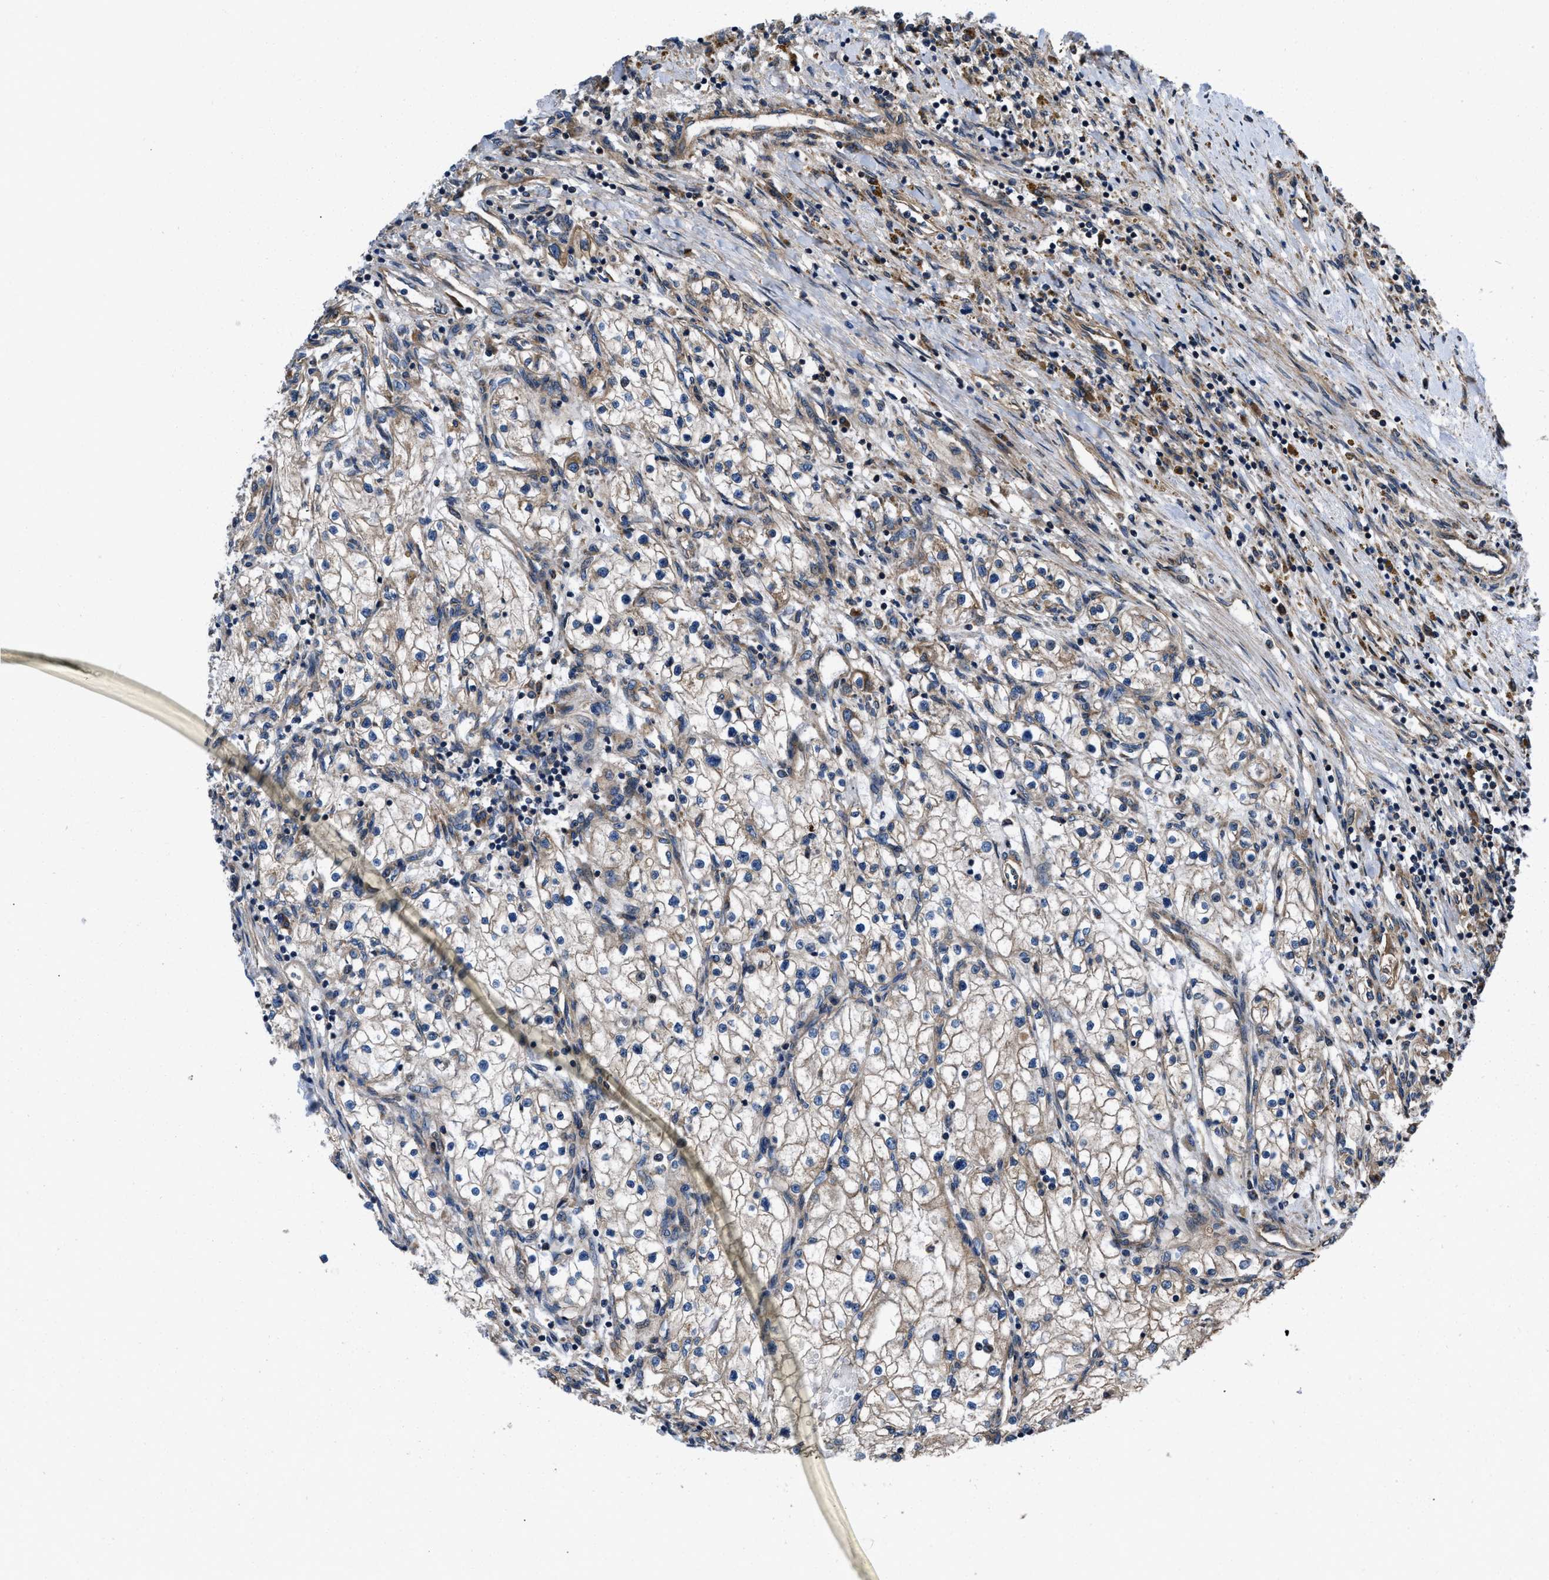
{"staining": {"intensity": "weak", "quantity": ">75%", "location": "cytoplasmic/membranous"}, "tissue": "renal cancer", "cell_type": "Tumor cells", "image_type": "cancer", "snomed": [{"axis": "morphology", "description": "Adenocarcinoma, NOS"}, {"axis": "topography", "description": "Kidney"}], "caption": "Brown immunohistochemical staining in human renal cancer demonstrates weak cytoplasmic/membranous expression in about >75% of tumor cells.", "gene": "CEP128", "patient": {"sex": "male", "age": 68}}